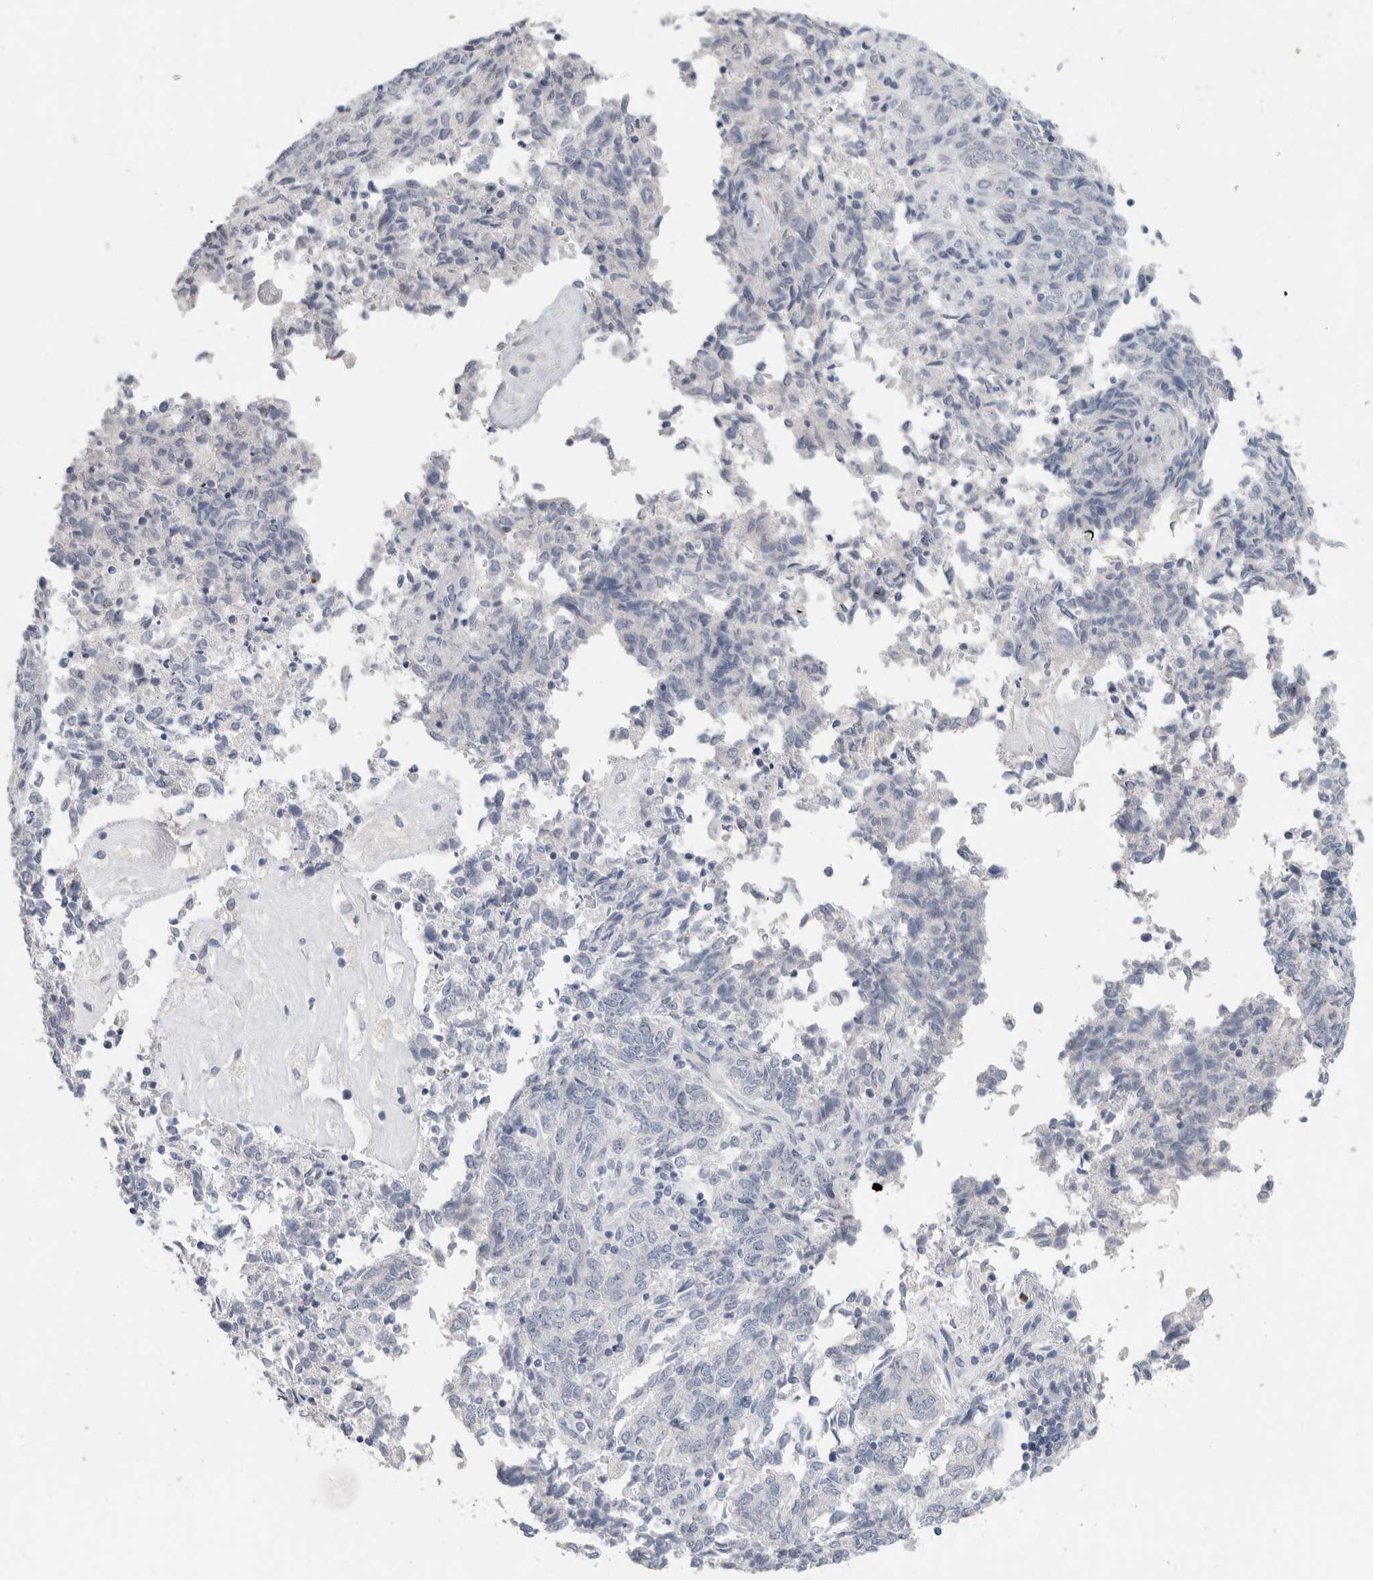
{"staining": {"intensity": "negative", "quantity": "none", "location": "none"}, "tissue": "endometrial cancer", "cell_type": "Tumor cells", "image_type": "cancer", "snomed": [{"axis": "morphology", "description": "Adenocarcinoma, NOS"}, {"axis": "topography", "description": "Endometrium"}], "caption": "The immunohistochemistry histopathology image has no significant expression in tumor cells of endometrial cancer (adenocarcinoma) tissue.", "gene": "BCAN", "patient": {"sex": "female", "age": 80}}